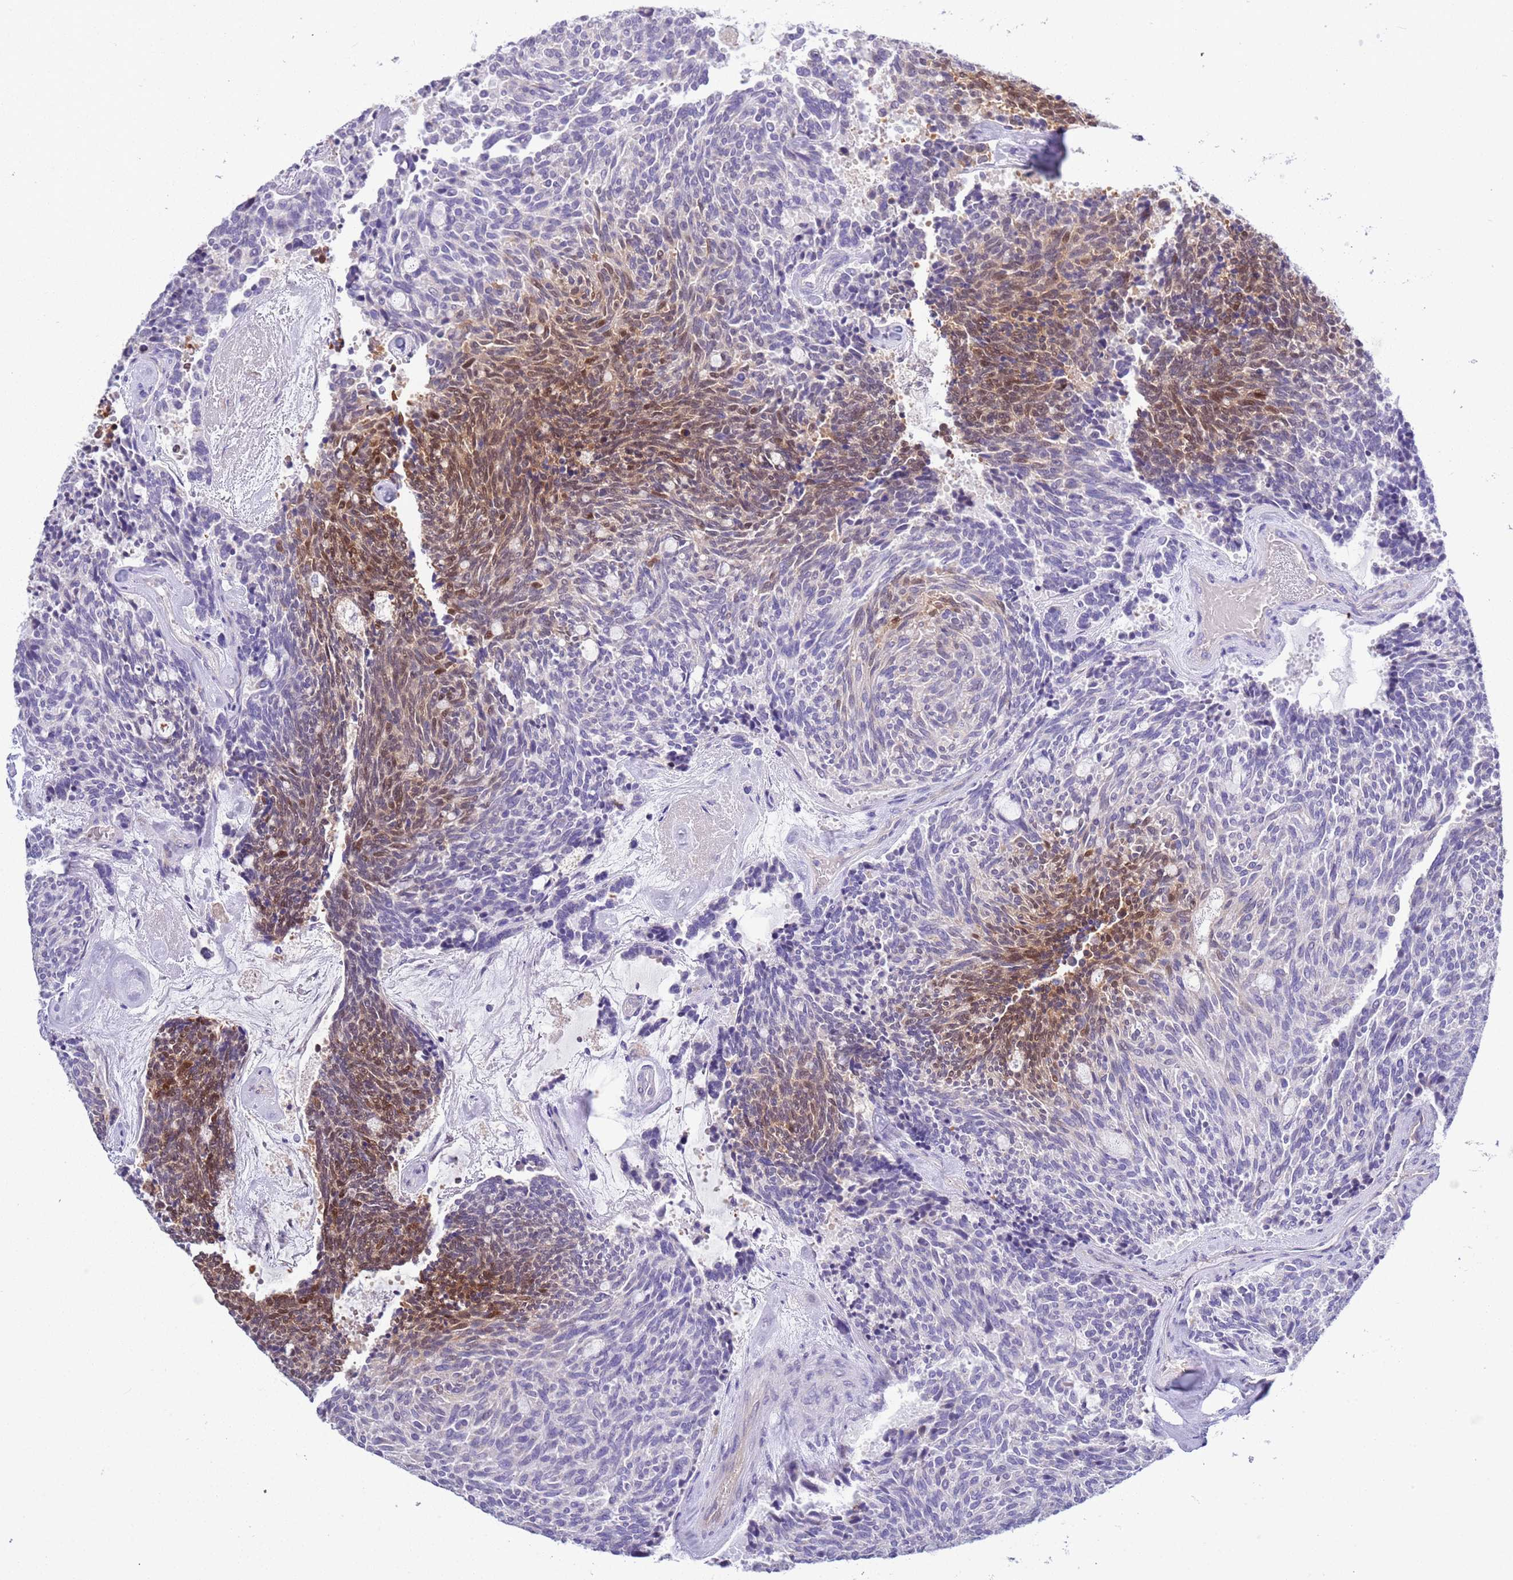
{"staining": {"intensity": "moderate", "quantity": "25%-75%", "location": "nuclear"}, "tissue": "carcinoid", "cell_type": "Tumor cells", "image_type": "cancer", "snomed": [{"axis": "morphology", "description": "Carcinoid, malignant, NOS"}, {"axis": "topography", "description": "Pancreas"}], "caption": "Human carcinoid stained with a protein marker shows moderate staining in tumor cells.", "gene": "BRMS1L", "patient": {"sex": "female", "age": 54}}